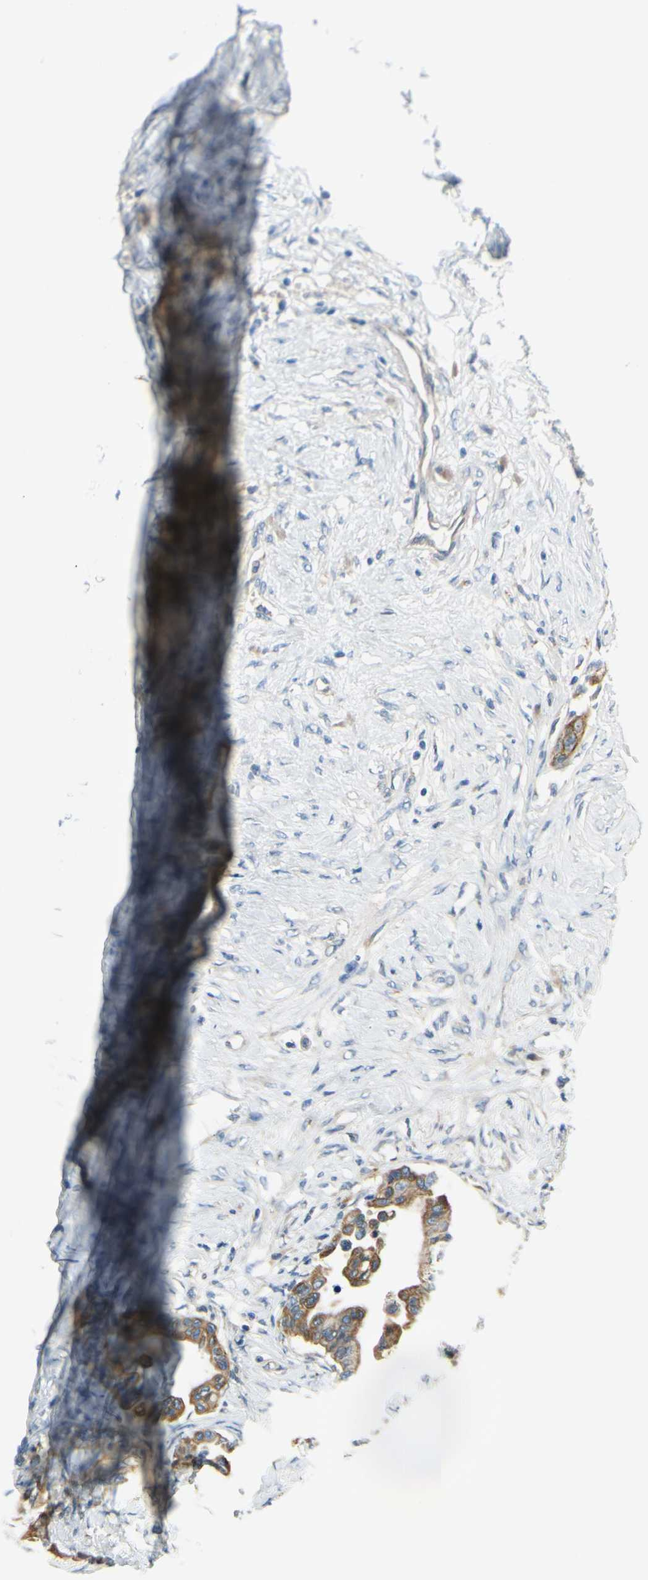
{"staining": {"intensity": "moderate", "quantity": ">75%", "location": "cytoplasmic/membranous"}, "tissue": "colorectal cancer", "cell_type": "Tumor cells", "image_type": "cancer", "snomed": [{"axis": "morphology", "description": "Normal tissue, NOS"}, {"axis": "morphology", "description": "Adenocarcinoma, NOS"}, {"axis": "topography", "description": "Colon"}], "caption": "Immunohistochemical staining of colorectal cancer demonstrates medium levels of moderate cytoplasmic/membranous protein expression in about >75% of tumor cells.", "gene": "LAMA3", "patient": {"sex": "male", "age": 82}}